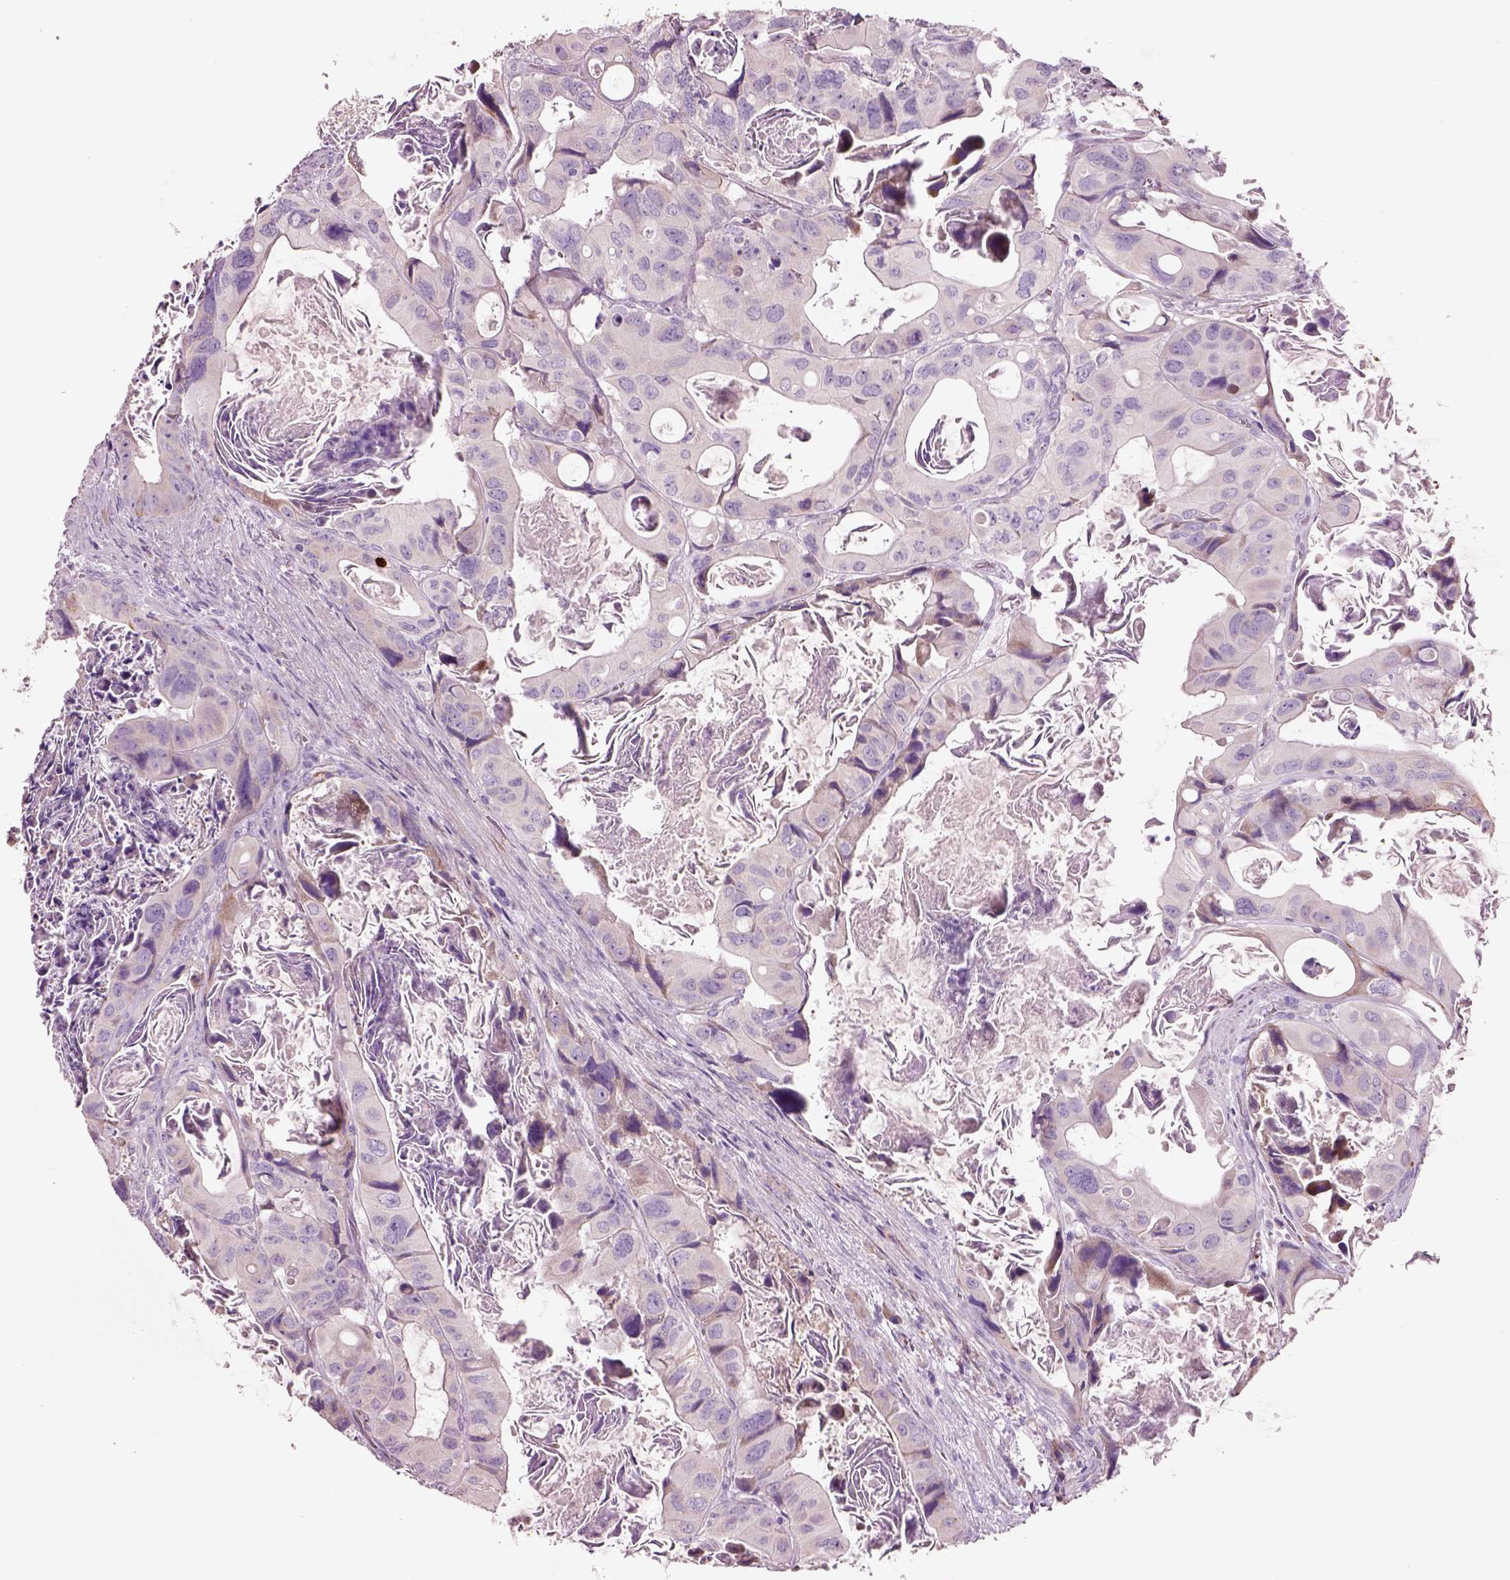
{"staining": {"intensity": "negative", "quantity": "none", "location": "none"}, "tissue": "colorectal cancer", "cell_type": "Tumor cells", "image_type": "cancer", "snomed": [{"axis": "morphology", "description": "Adenocarcinoma, NOS"}, {"axis": "topography", "description": "Rectum"}], "caption": "Tumor cells are negative for protein expression in human colorectal cancer (adenocarcinoma). (Brightfield microscopy of DAB immunohistochemistry at high magnification).", "gene": "PLPP7", "patient": {"sex": "male", "age": 64}}